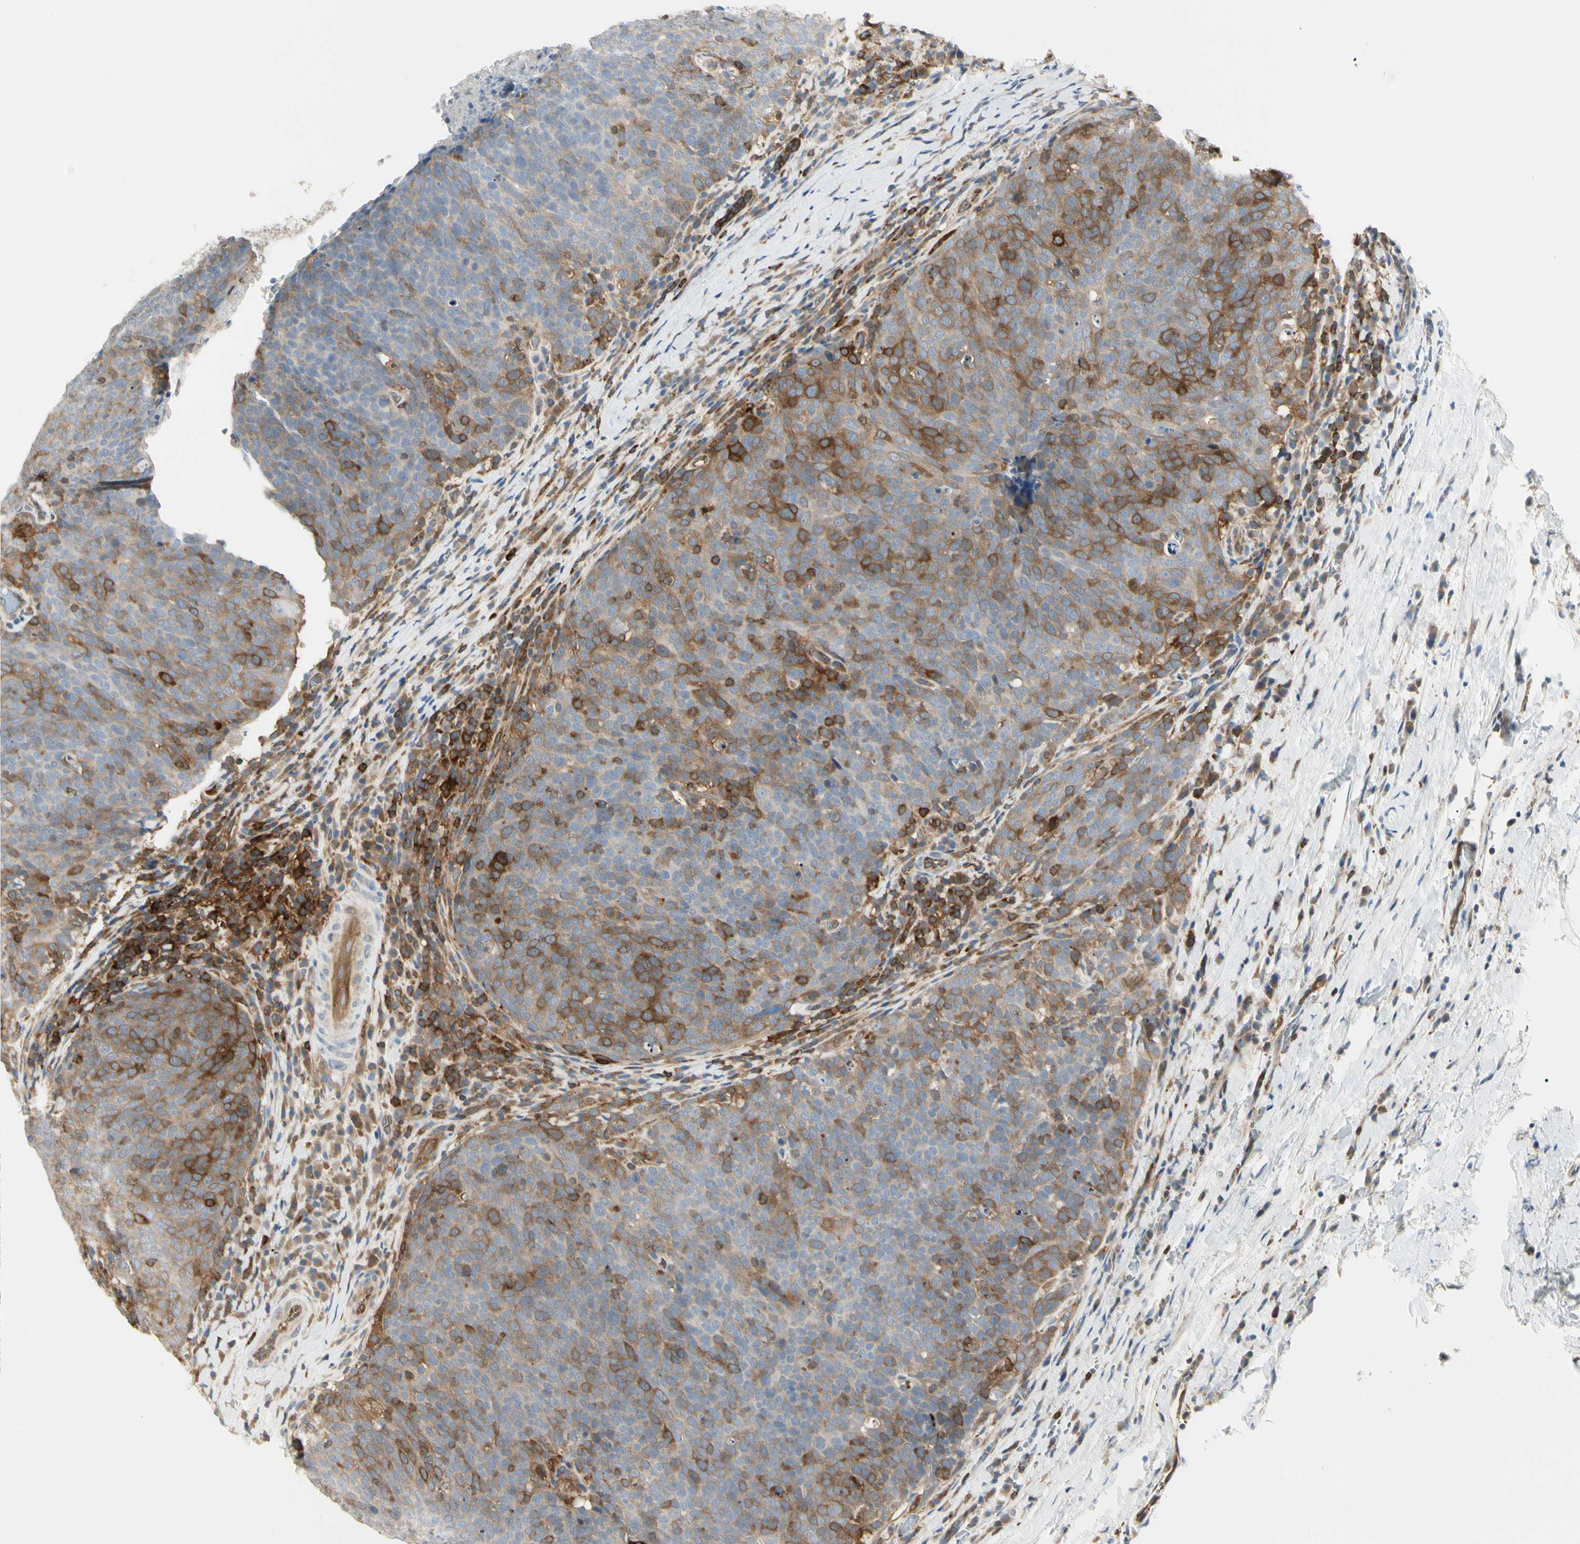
{"staining": {"intensity": "moderate", "quantity": ">75%", "location": "cytoplasmic/membranous"}, "tissue": "head and neck cancer", "cell_type": "Tumor cells", "image_type": "cancer", "snomed": [{"axis": "morphology", "description": "Squamous cell carcinoma, NOS"}, {"axis": "morphology", "description": "Squamous cell carcinoma, metastatic, NOS"}, {"axis": "topography", "description": "Lymph node"}, {"axis": "topography", "description": "Head-Neck"}], "caption": "Protein staining of head and neck squamous cell carcinoma tissue shows moderate cytoplasmic/membranous expression in about >75% of tumor cells. (DAB (3,3'-diaminobenzidine) = brown stain, brightfield microscopy at high magnification).", "gene": "NFKB2", "patient": {"sex": "male", "age": 62}}